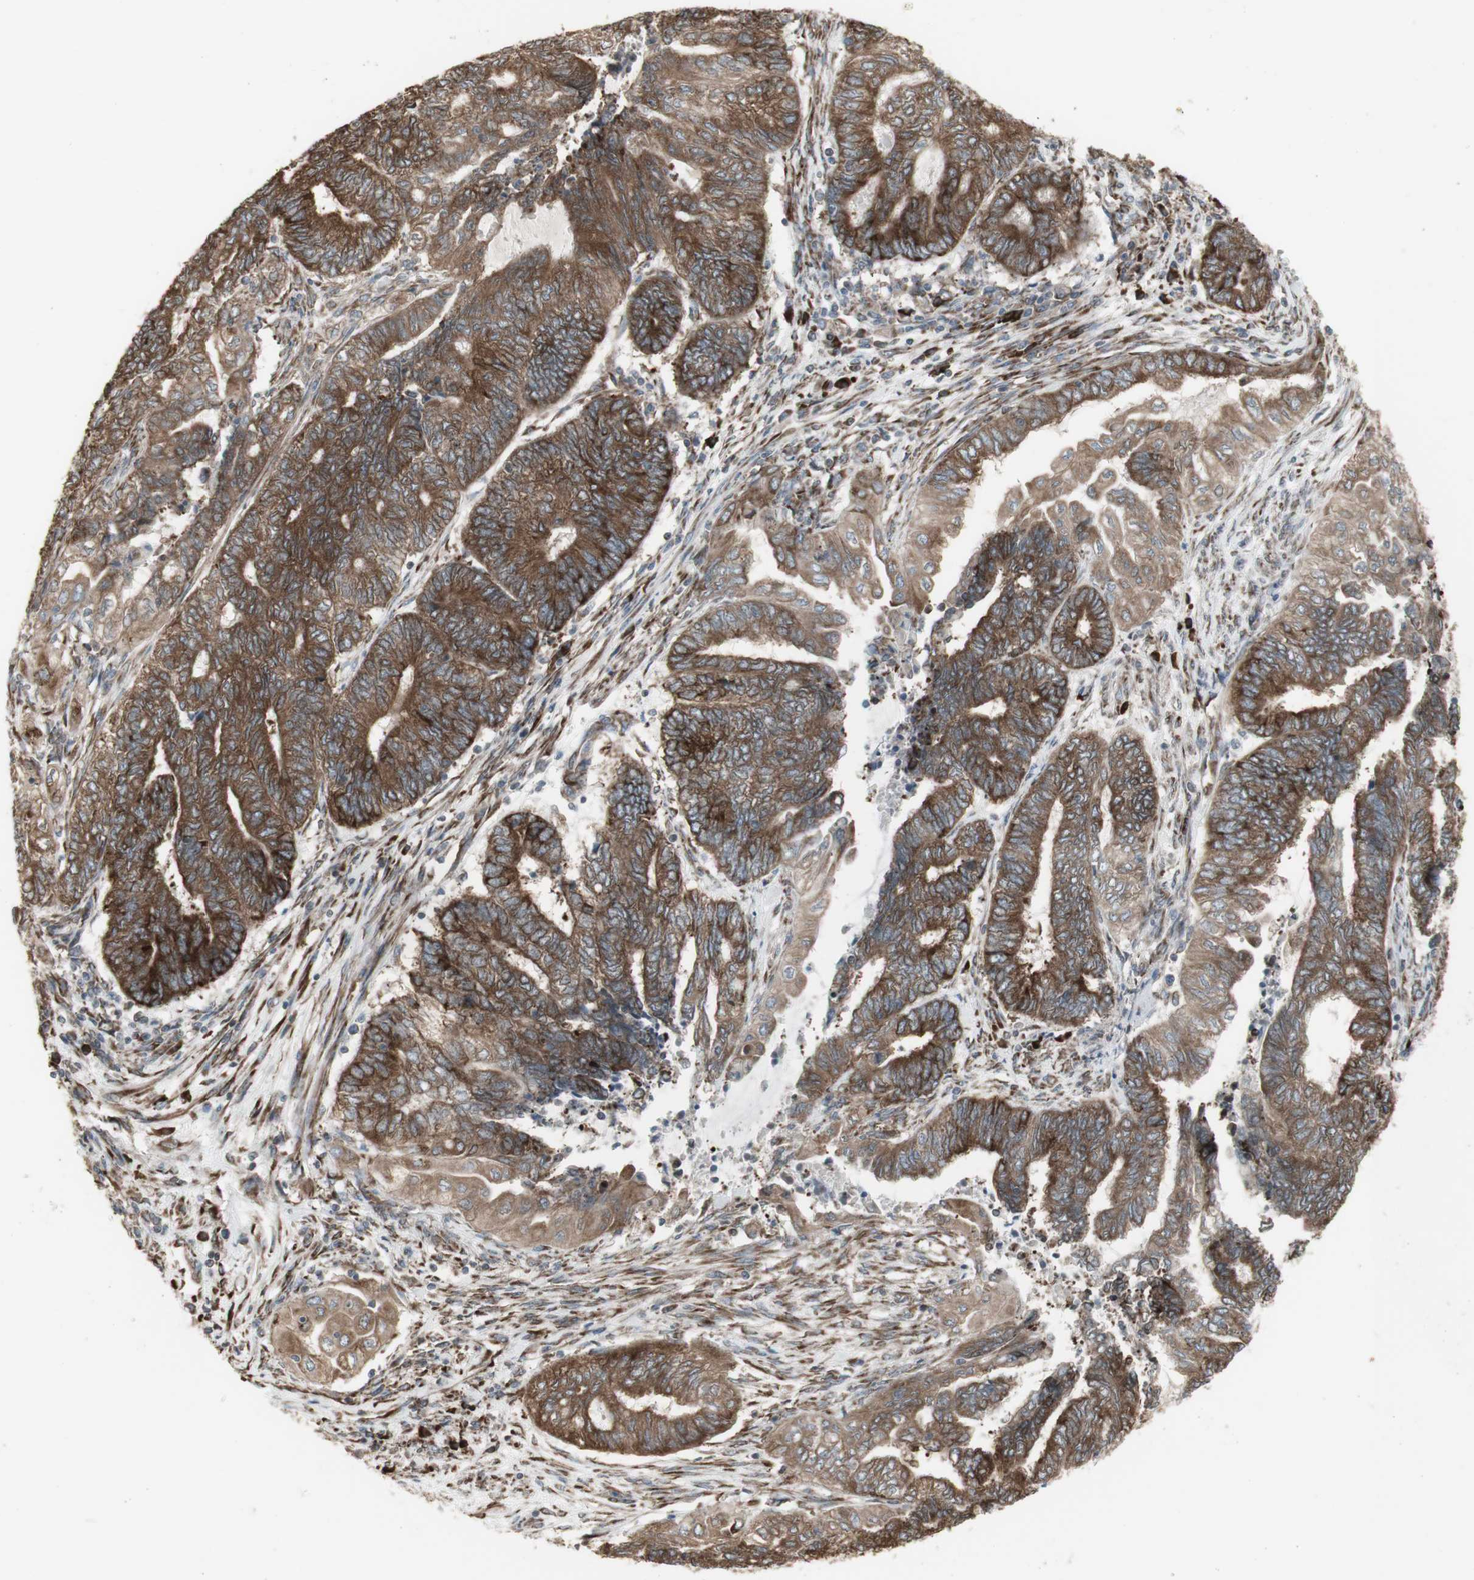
{"staining": {"intensity": "strong", "quantity": ">75%", "location": "cytoplasmic/membranous"}, "tissue": "endometrial cancer", "cell_type": "Tumor cells", "image_type": "cancer", "snomed": [{"axis": "morphology", "description": "Adenocarcinoma, NOS"}, {"axis": "topography", "description": "Uterus"}, {"axis": "topography", "description": "Endometrium"}], "caption": "Strong cytoplasmic/membranous expression is present in approximately >75% of tumor cells in endometrial adenocarcinoma.", "gene": "FKBP3", "patient": {"sex": "female", "age": 70}}